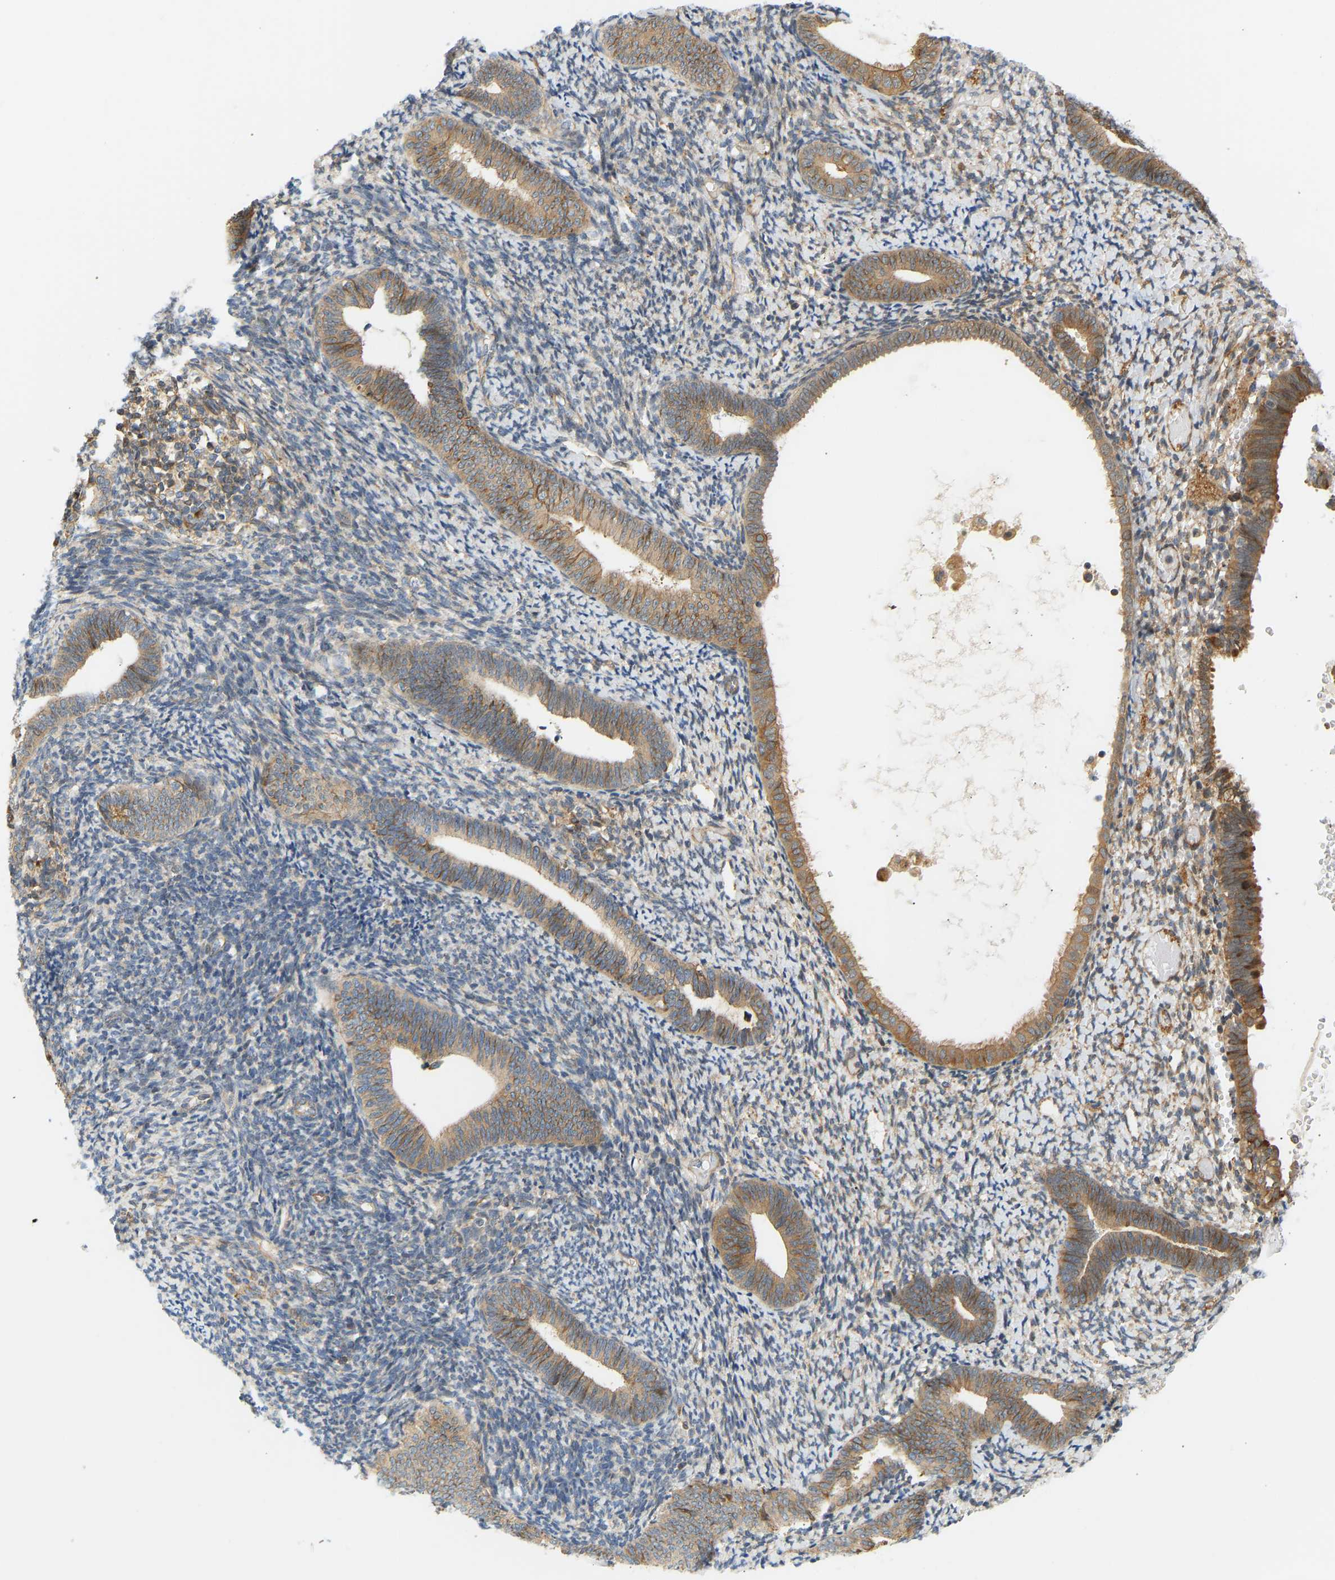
{"staining": {"intensity": "weak", "quantity": "25%-75%", "location": "cytoplasmic/membranous"}, "tissue": "endometrium", "cell_type": "Cells in endometrial stroma", "image_type": "normal", "snomed": [{"axis": "morphology", "description": "Normal tissue, NOS"}, {"axis": "topography", "description": "Endometrium"}], "caption": "Weak cytoplasmic/membranous positivity is present in approximately 25%-75% of cells in endometrial stroma in unremarkable endometrium. Nuclei are stained in blue.", "gene": "CEP57", "patient": {"sex": "female", "age": 66}}